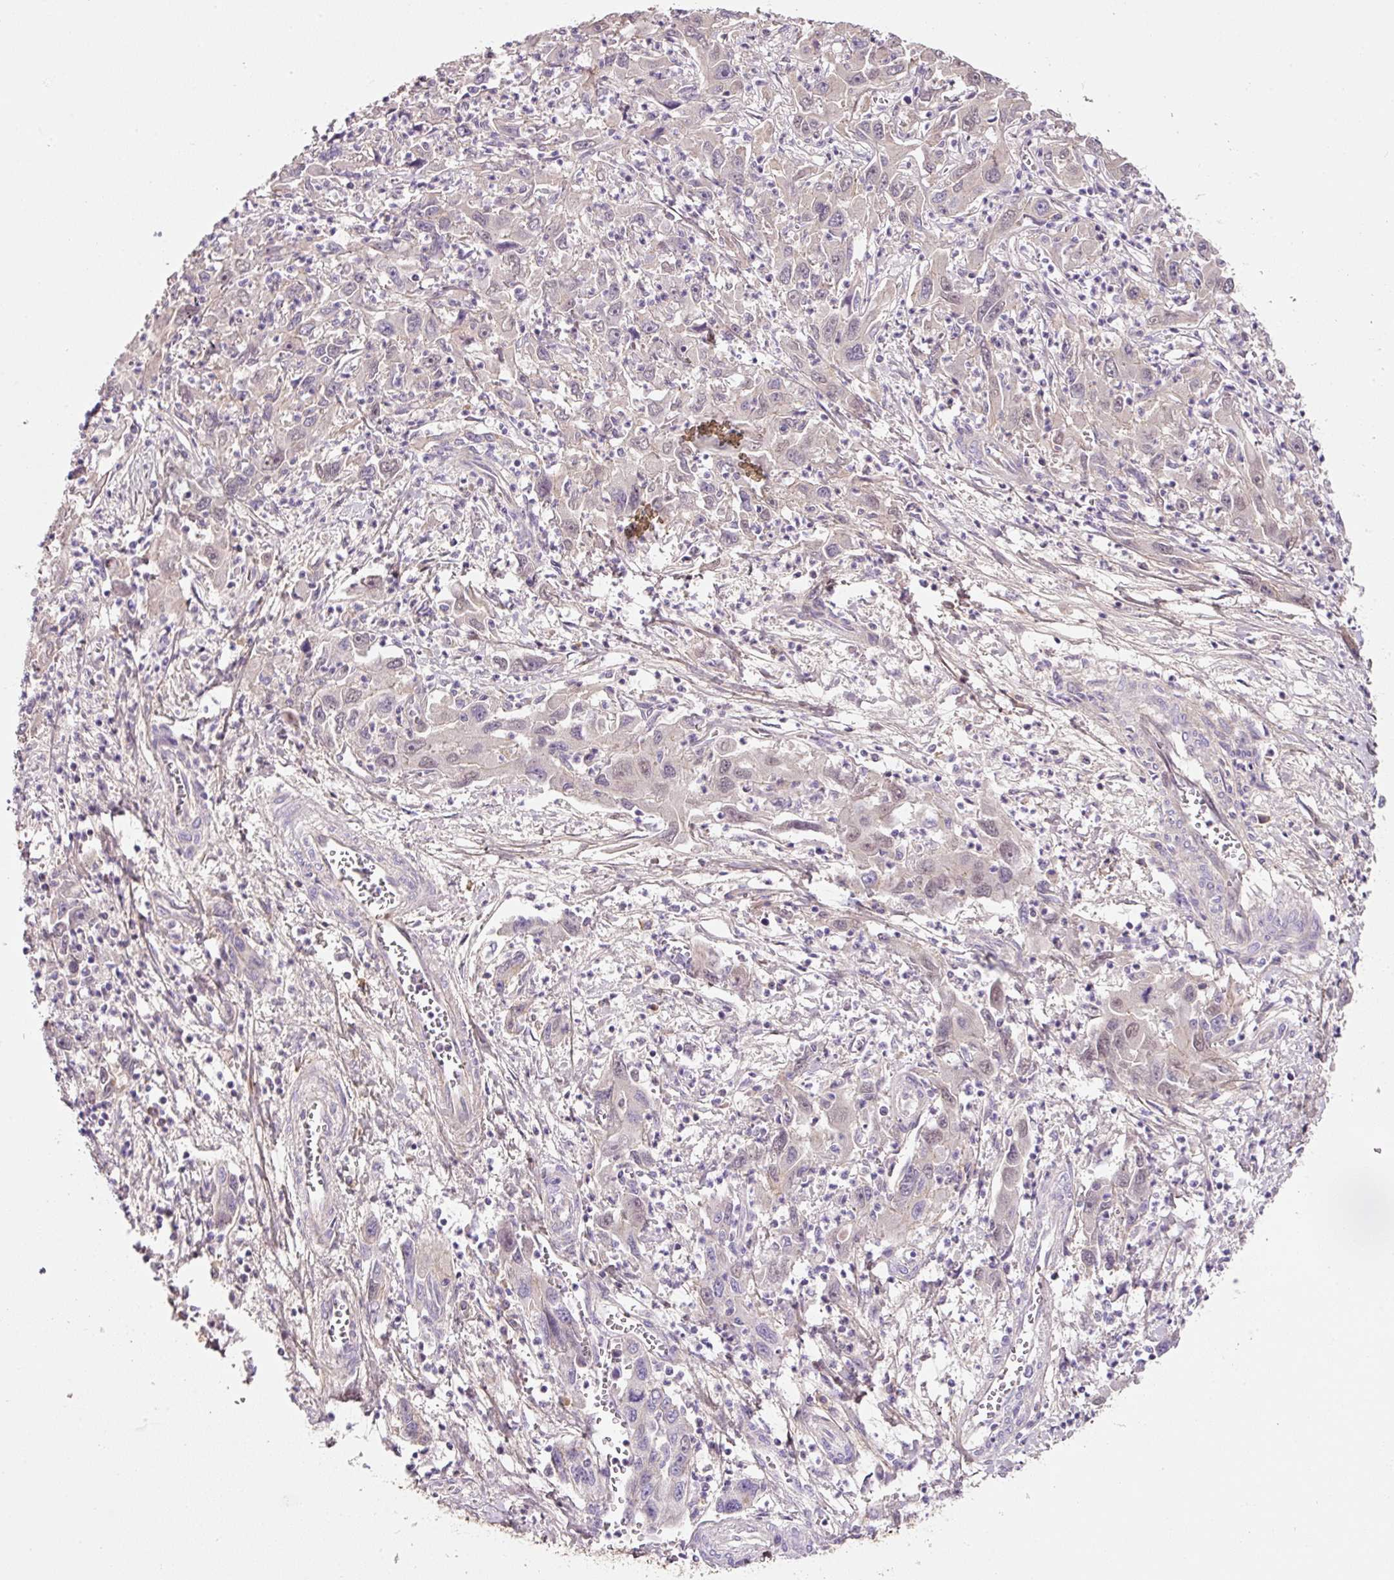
{"staining": {"intensity": "negative", "quantity": "none", "location": "none"}, "tissue": "liver cancer", "cell_type": "Tumor cells", "image_type": "cancer", "snomed": [{"axis": "morphology", "description": "Carcinoma, Hepatocellular, NOS"}, {"axis": "topography", "description": "Liver"}], "caption": "A micrograph of human hepatocellular carcinoma (liver) is negative for staining in tumor cells.", "gene": "SOS2", "patient": {"sex": "male", "age": 63}}